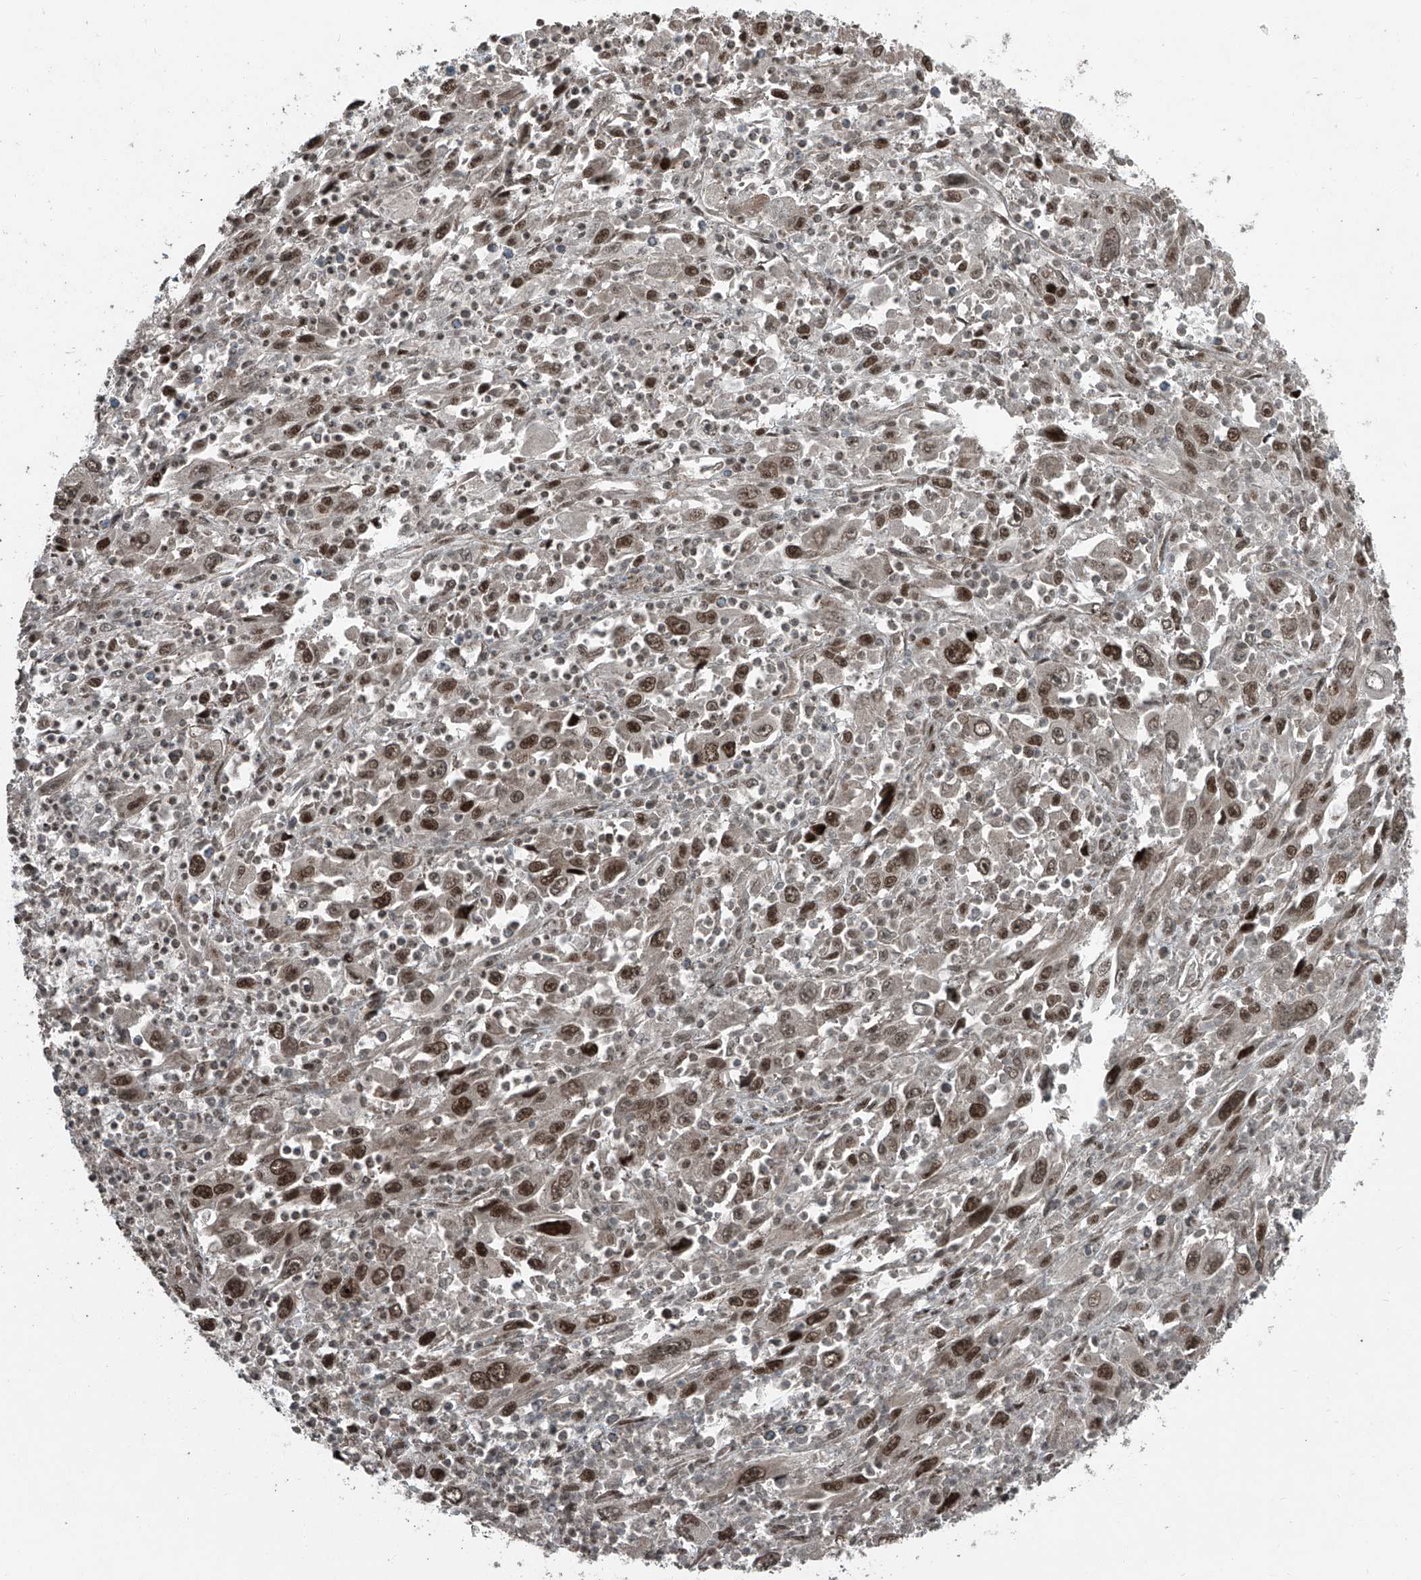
{"staining": {"intensity": "moderate", "quantity": ">75%", "location": "nuclear"}, "tissue": "melanoma", "cell_type": "Tumor cells", "image_type": "cancer", "snomed": [{"axis": "morphology", "description": "Malignant melanoma, Metastatic site"}, {"axis": "topography", "description": "Skin"}], "caption": "Human melanoma stained with a brown dye displays moderate nuclear positive expression in about >75% of tumor cells.", "gene": "ZNF570", "patient": {"sex": "female", "age": 56}}